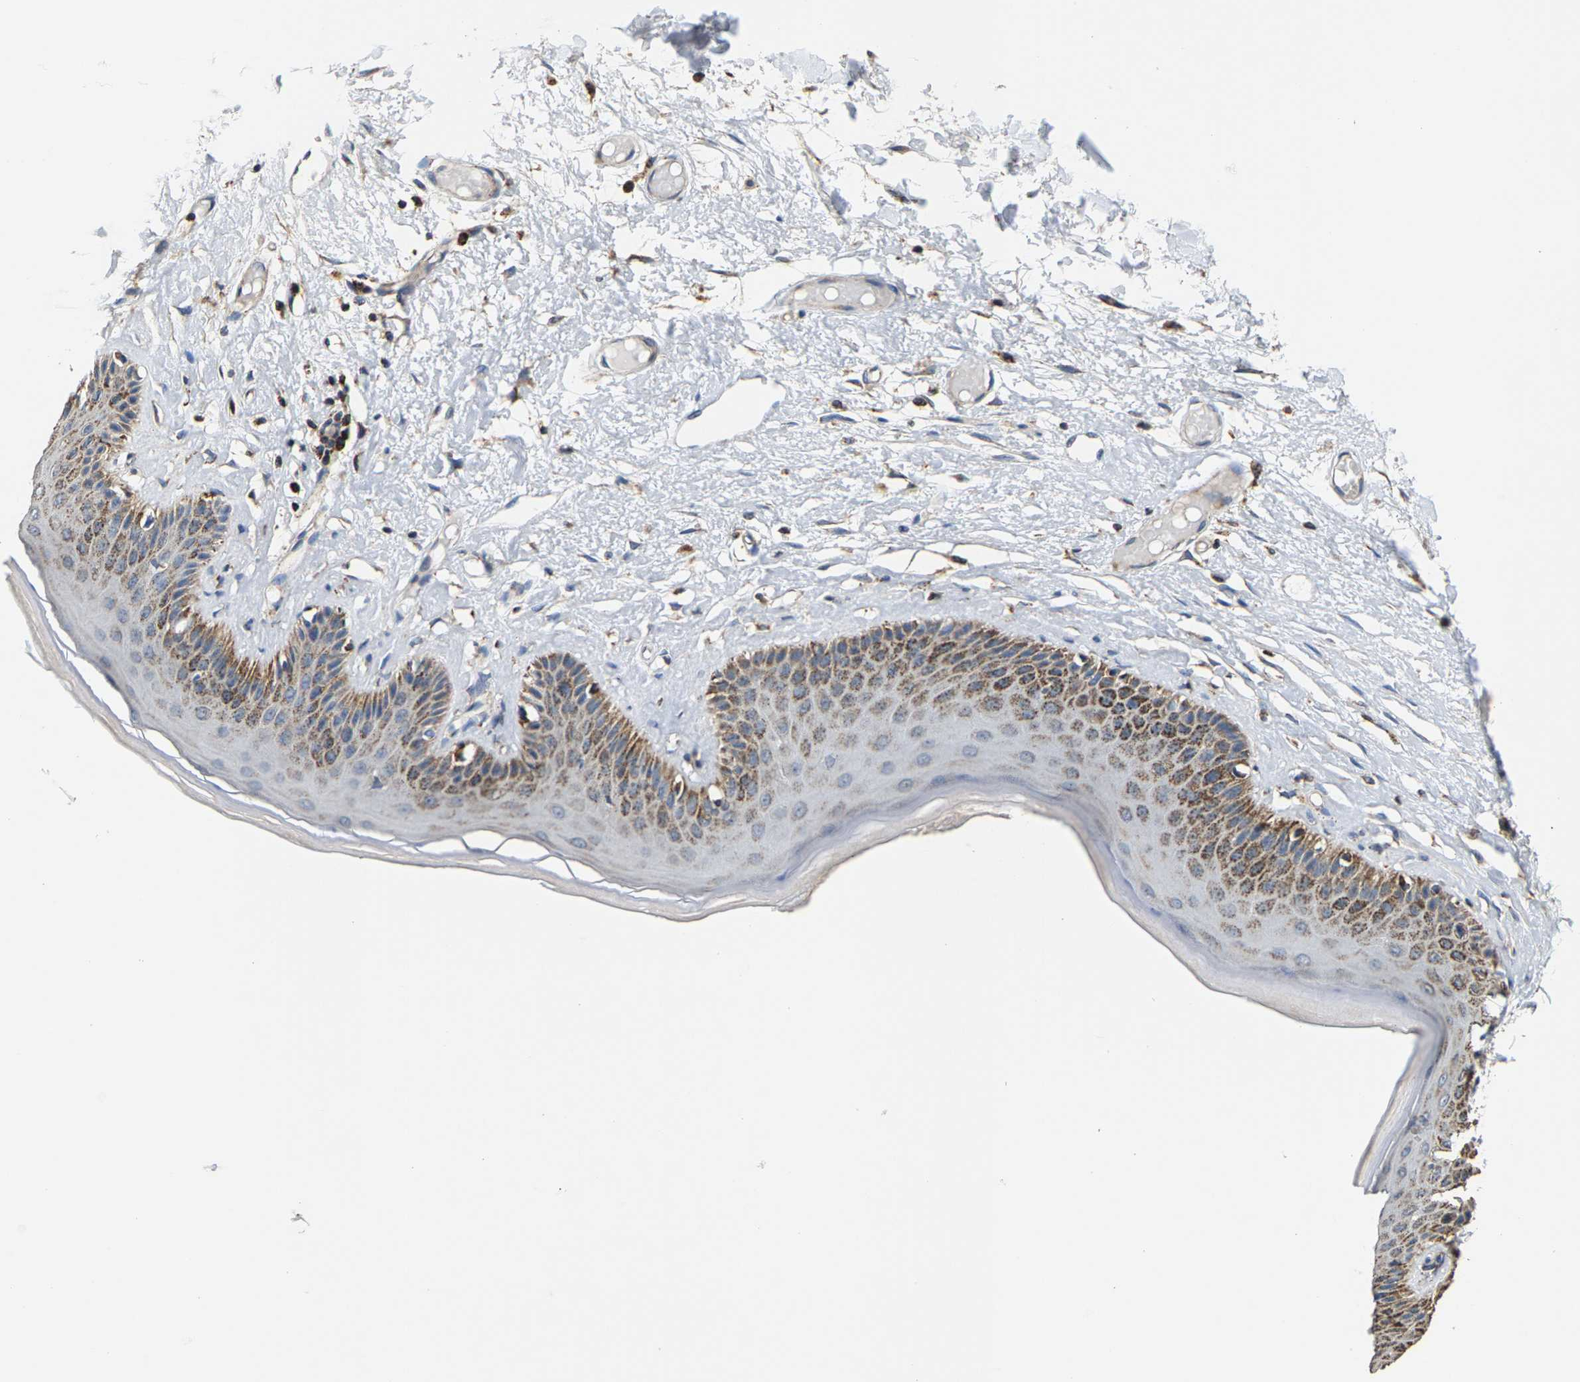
{"staining": {"intensity": "strong", "quantity": ">75%", "location": "cytoplasmic/membranous"}, "tissue": "skin", "cell_type": "Epidermal cells", "image_type": "normal", "snomed": [{"axis": "morphology", "description": "Normal tissue, NOS"}, {"axis": "topography", "description": "Vulva"}], "caption": "Immunohistochemical staining of normal skin exhibits high levels of strong cytoplasmic/membranous positivity in about >75% of epidermal cells. The staining is performed using DAB brown chromogen to label protein expression. The nuclei are counter-stained blue using hematoxylin.", "gene": "SHMT2", "patient": {"sex": "female", "age": 73}}